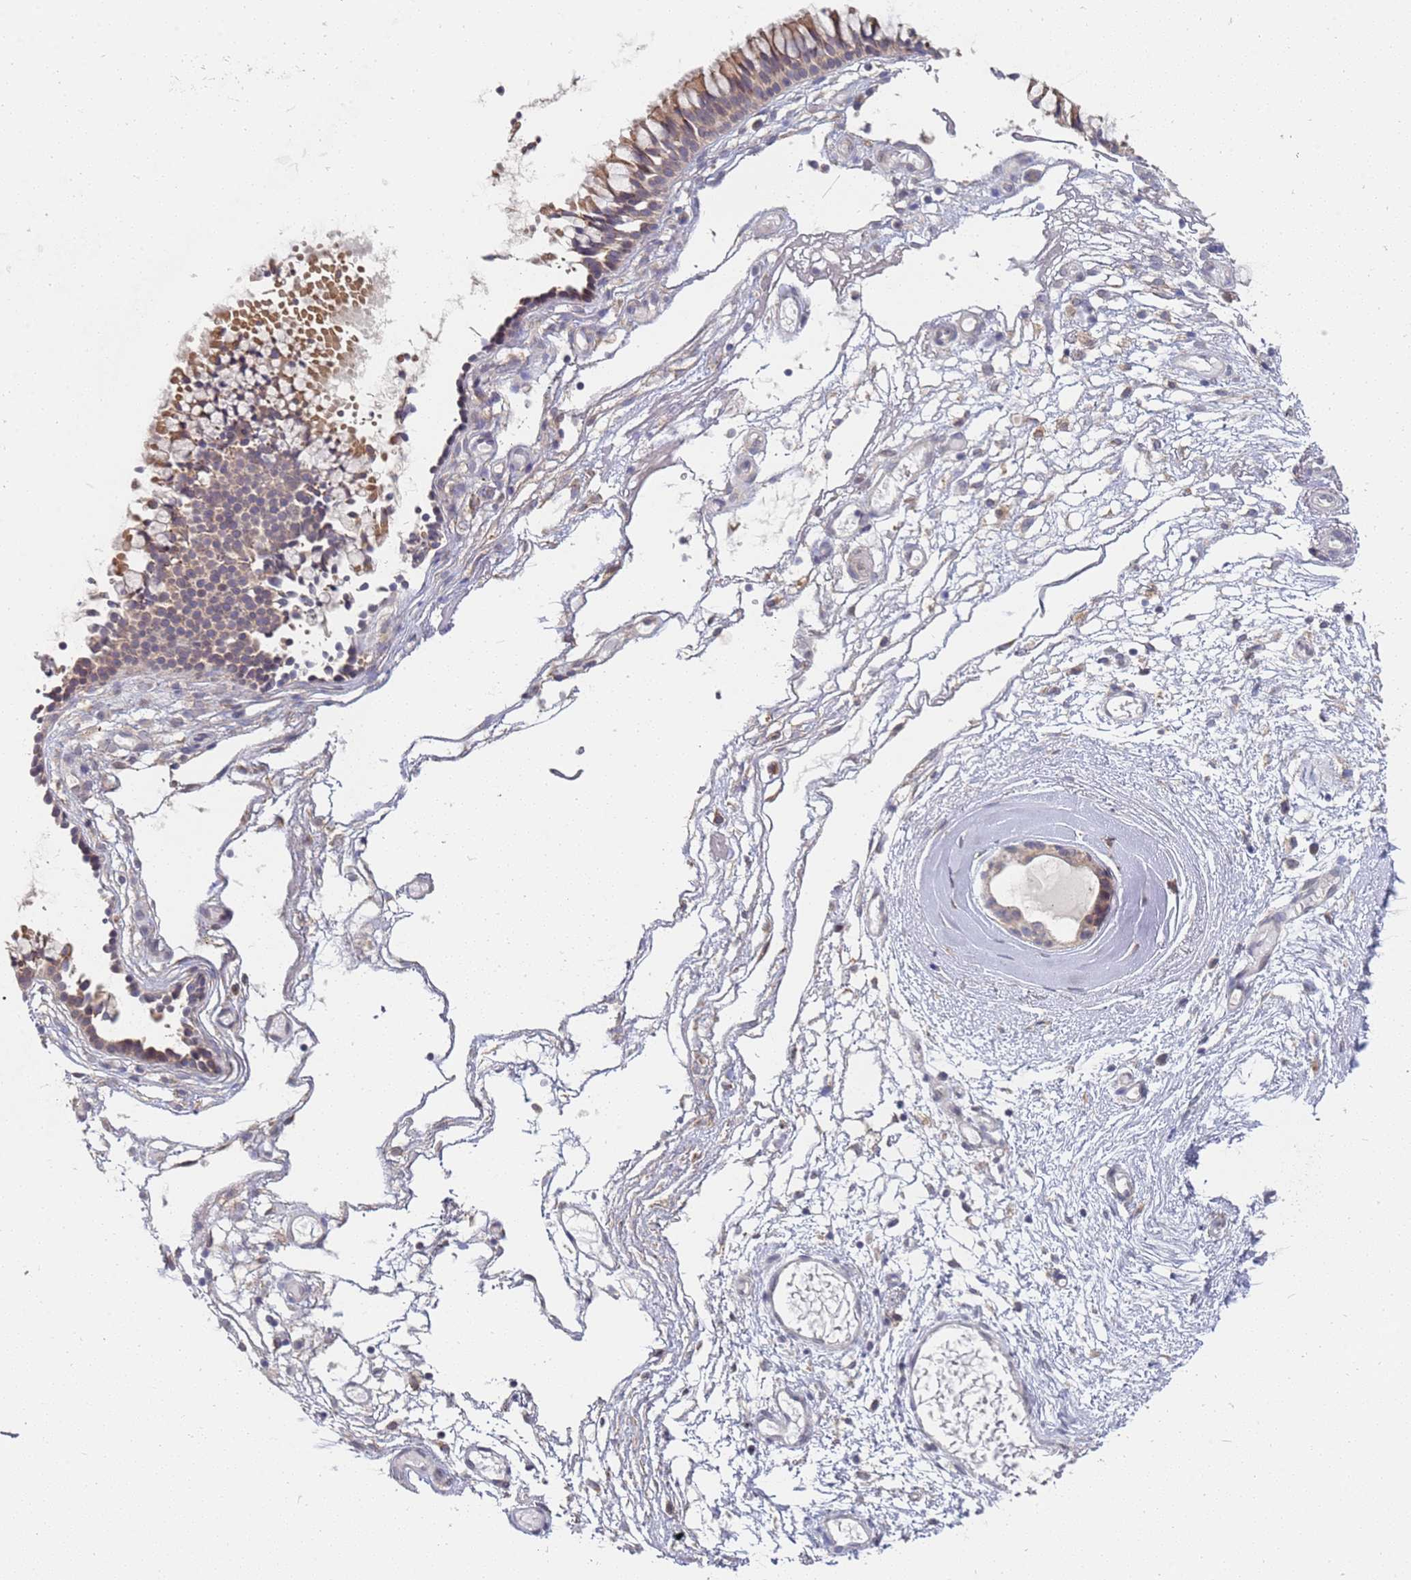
{"staining": {"intensity": "weak", "quantity": ">75%", "location": "cytoplasmic/membranous"}, "tissue": "nasopharynx", "cell_type": "Respiratory epithelial cells", "image_type": "normal", "snomed": [{"axis": "morphology", "description": "Normal tissue, NOS"}, {"axis": "topography", "description": "Nasopharynx"}], "caption": "An immunohistochemistry photomicrograph of benign tissue is shown. Protein staining in brown highlights weak cytoplasmic/membranous positivity in nasopharynx within respiratory epithelial cells.", "gene": "VRK2", "patient": {"sex": "male", "age": 82}}